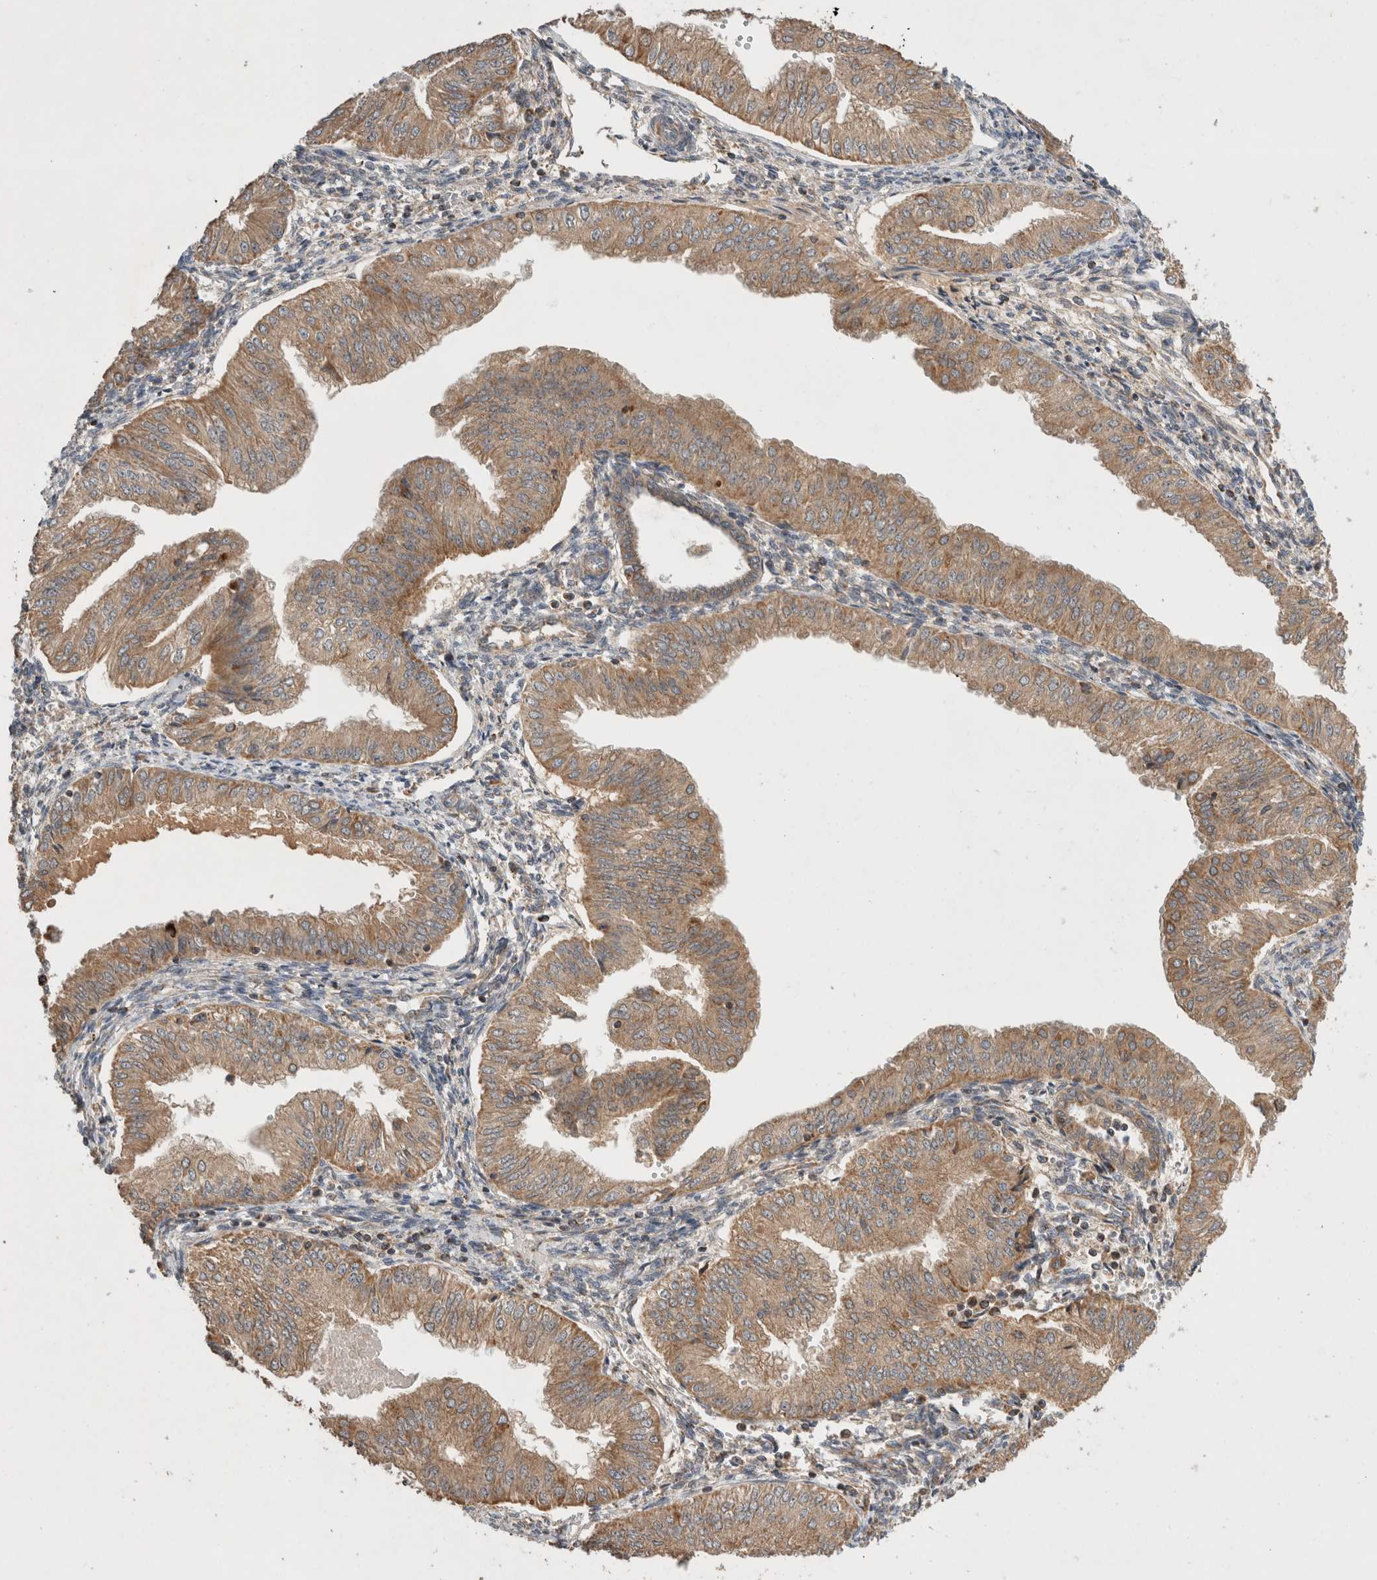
{"staining": {"intensity": "moderate", "quantity": ">75%", "location": "cytoplasmic/membranous"}, "tissue": "endometrial cancer", "cell_type": "Tumor cells", "image_type": "cancer", "snomed": [{"axis": "morphology", "description": "Normal tissue, NOS"}, {"axis": "morphology", "description": "Adenocarcinoma, NOS"}, {"axis": "topography", "description": "Endometrium"}], "caption": "This histopathology image demonstrates adenocarcinoma (endometrial) stained with immunohistochemistry (IHC) to label a protein in brown. The cytoplasmic/membranous of tumor cells show moderate positivity for the protein. Nuclei are counter-stained blue.", "gene": "AMPD1", "patient": {"sex": "female", "age": 53}}